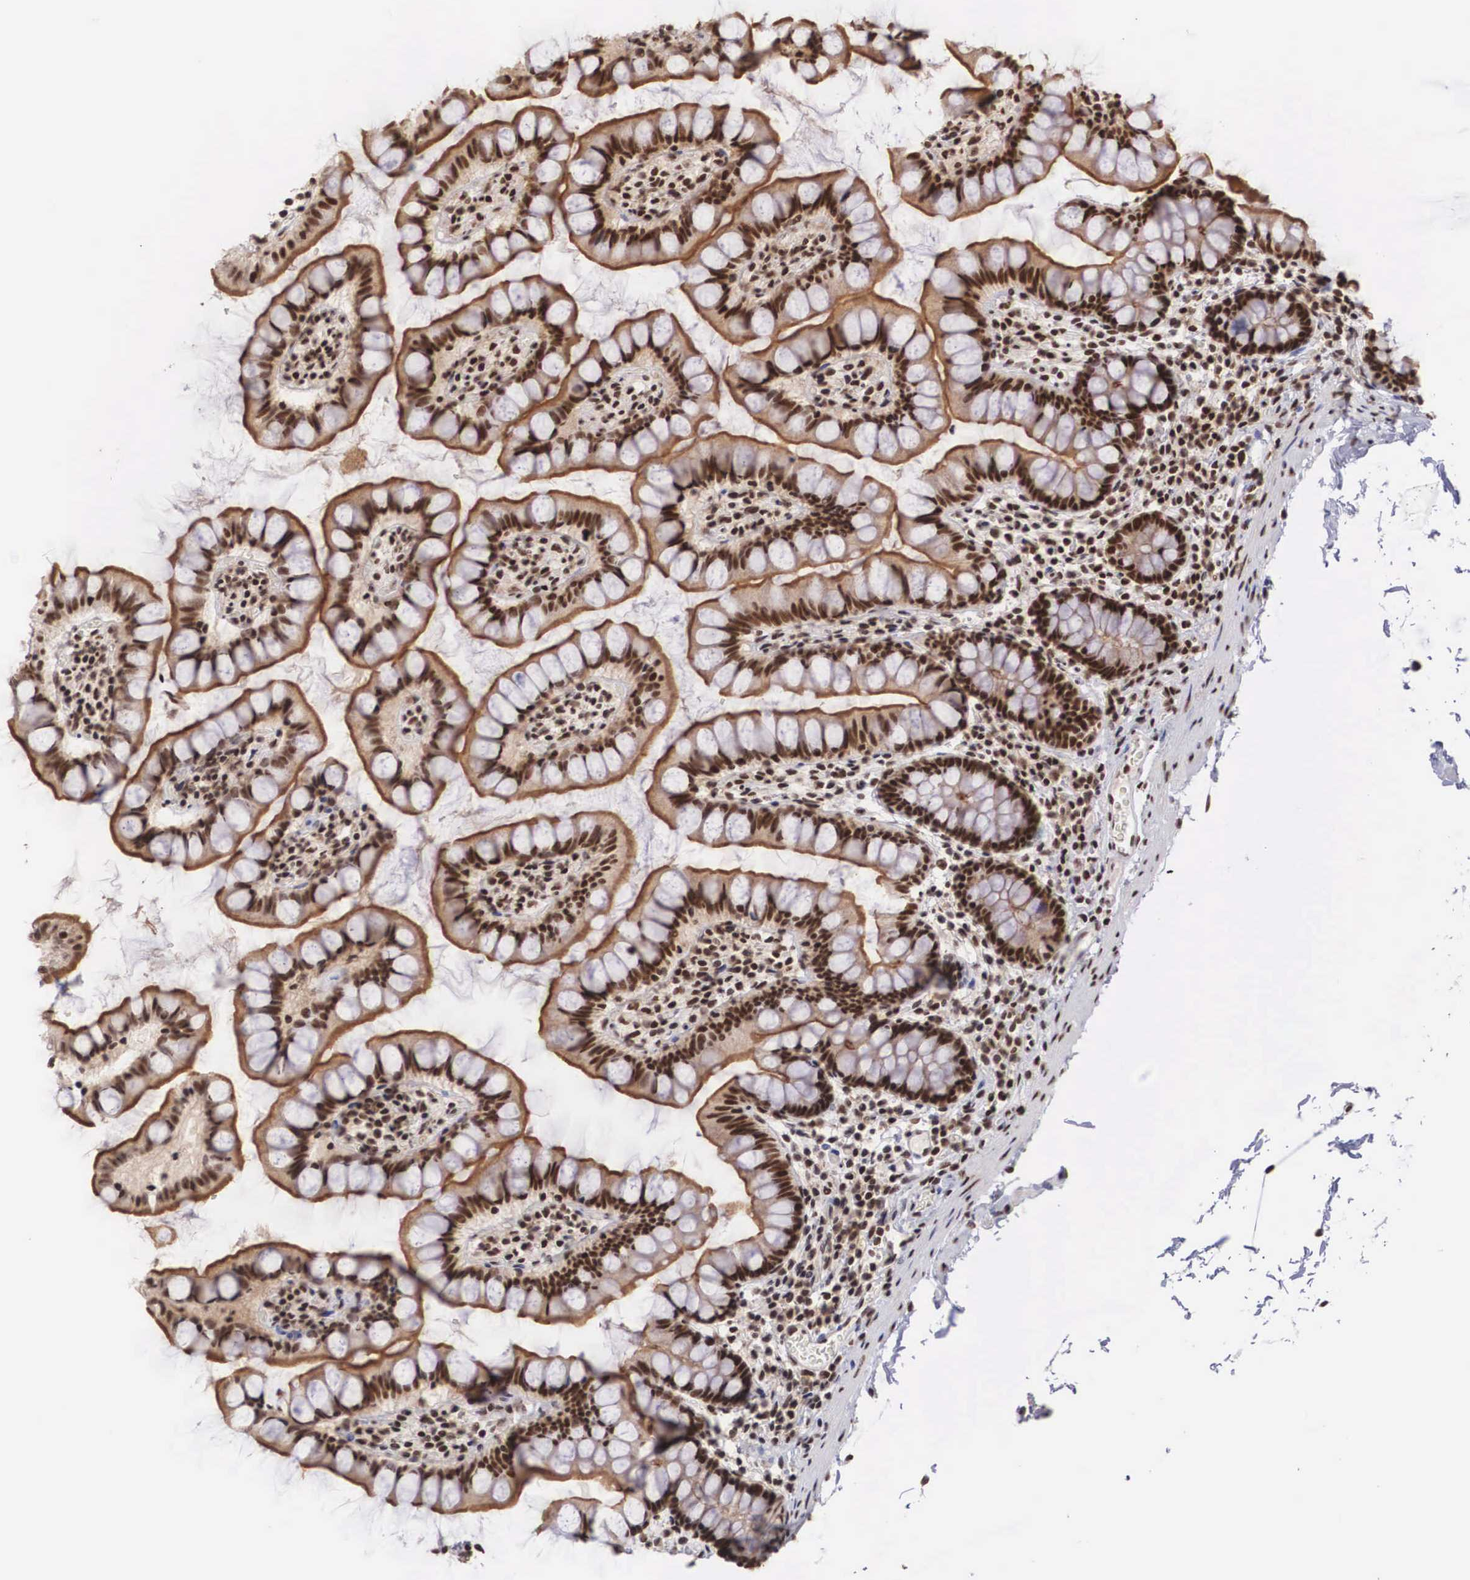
{"staining": {"intensity": "strong", "quantity": ">75%", "location": "nuclear"}, "tissue": "colon", "cell_type": "Endothelial cells", "image_type": "normal", "snomed": [{"axis": "morphology", "description": "Normal tissue, NOS"}, {"axis": "topography", "description": "Colon"}], "caption": "Colon stained with DAB immunohistochemistry demonstrates high levels of strong nuclear staining in approximately >75% of endothelial cells. Ihc stains the protein of interest in brown and the nuclei are stained blue.", "gene": "HTATSF1", "patient": {"sex": "male", "age": 54}}